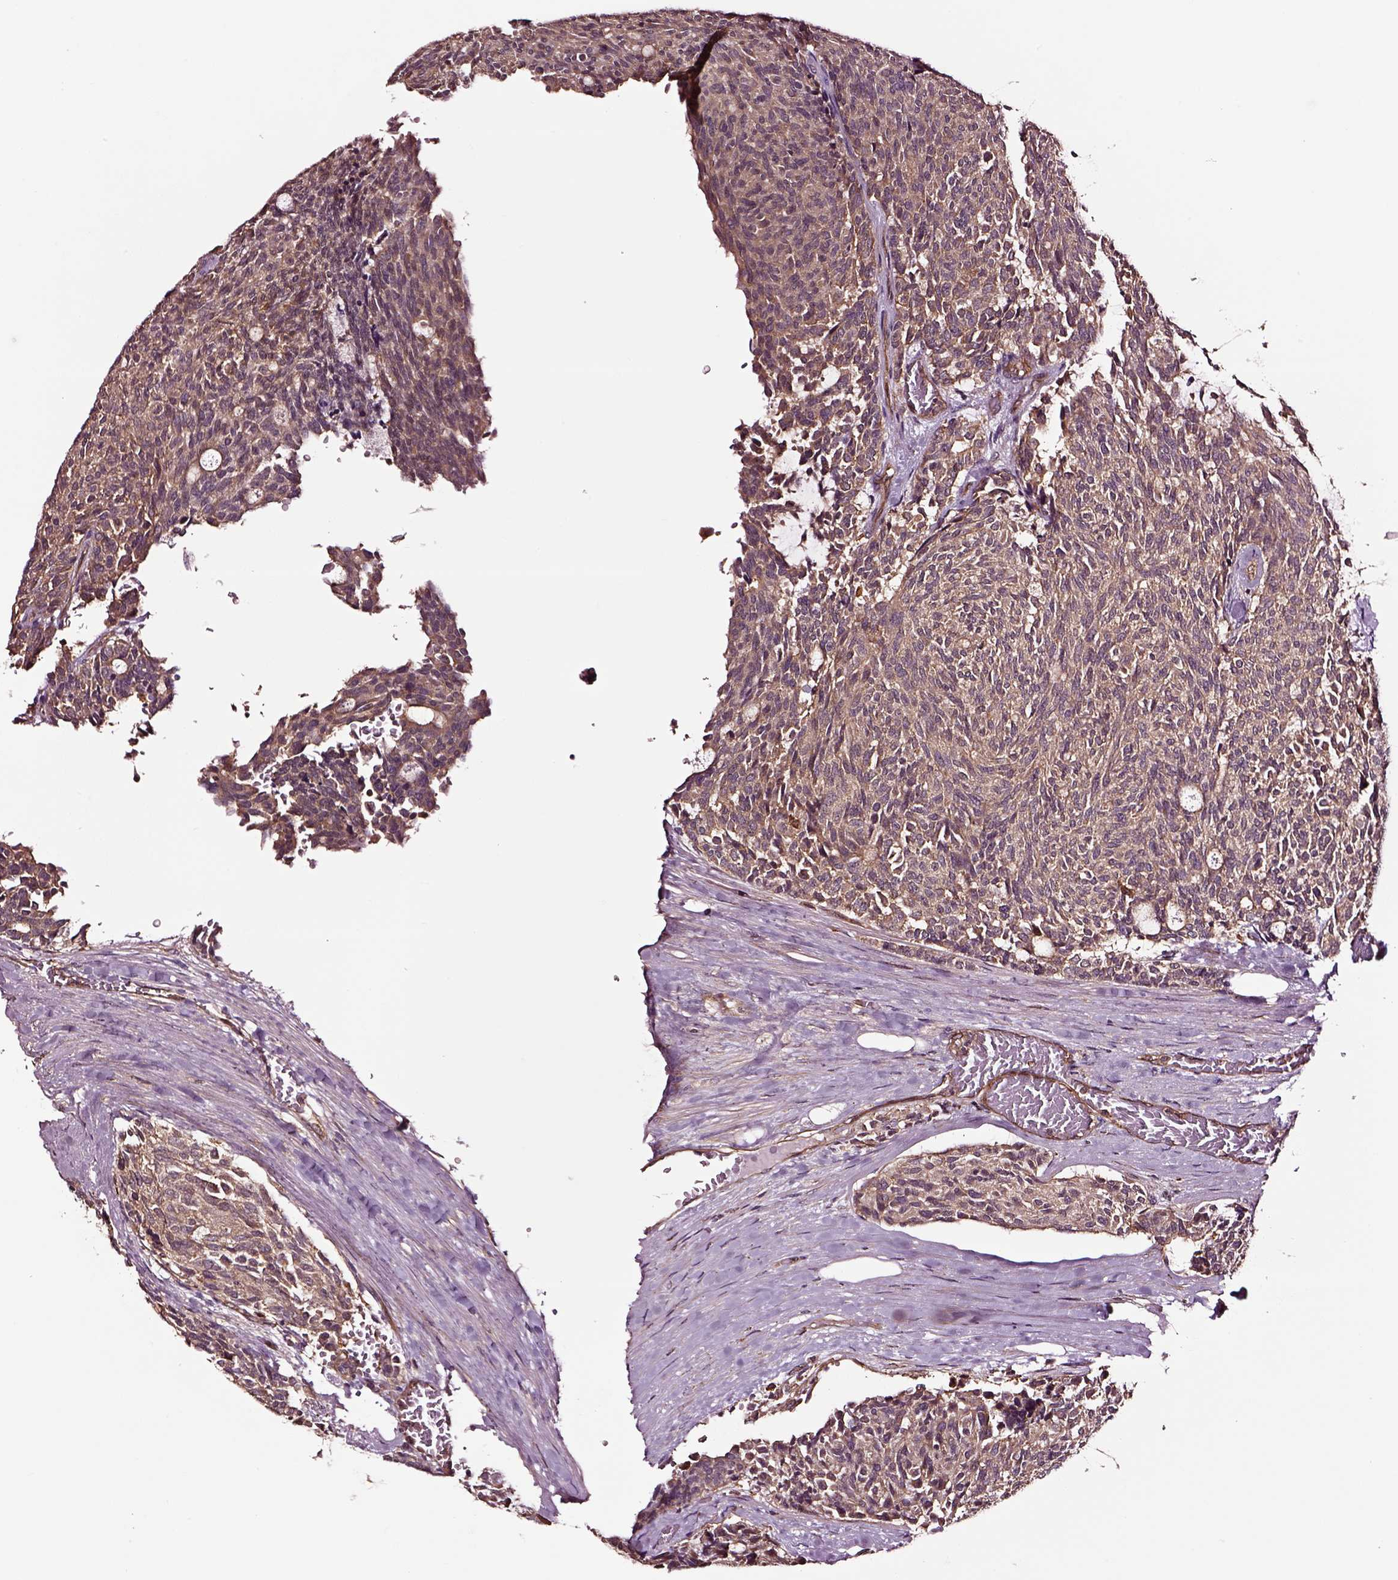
{"staining": {"intensity": "moderate", "quantity": ">75%", "location": "cytoplasmic/membranous"}, "tissue": "carcinoid", "cell_type": "Tumor cells", "image_type": "cancer", "snomed": [{"axis": "morphology", "description": "Carcinoid, malignant, NOS"}, {"axis": "topography", "description": "Pancreas"}], "caption": "IHC of human carcinoid demonstrates medium levels of moderate cytoplasmic/membranous expression in approximately >75% of tumor cells.", "gene": "RASSF5", "patient": {"sex": "female", "age": 54}}